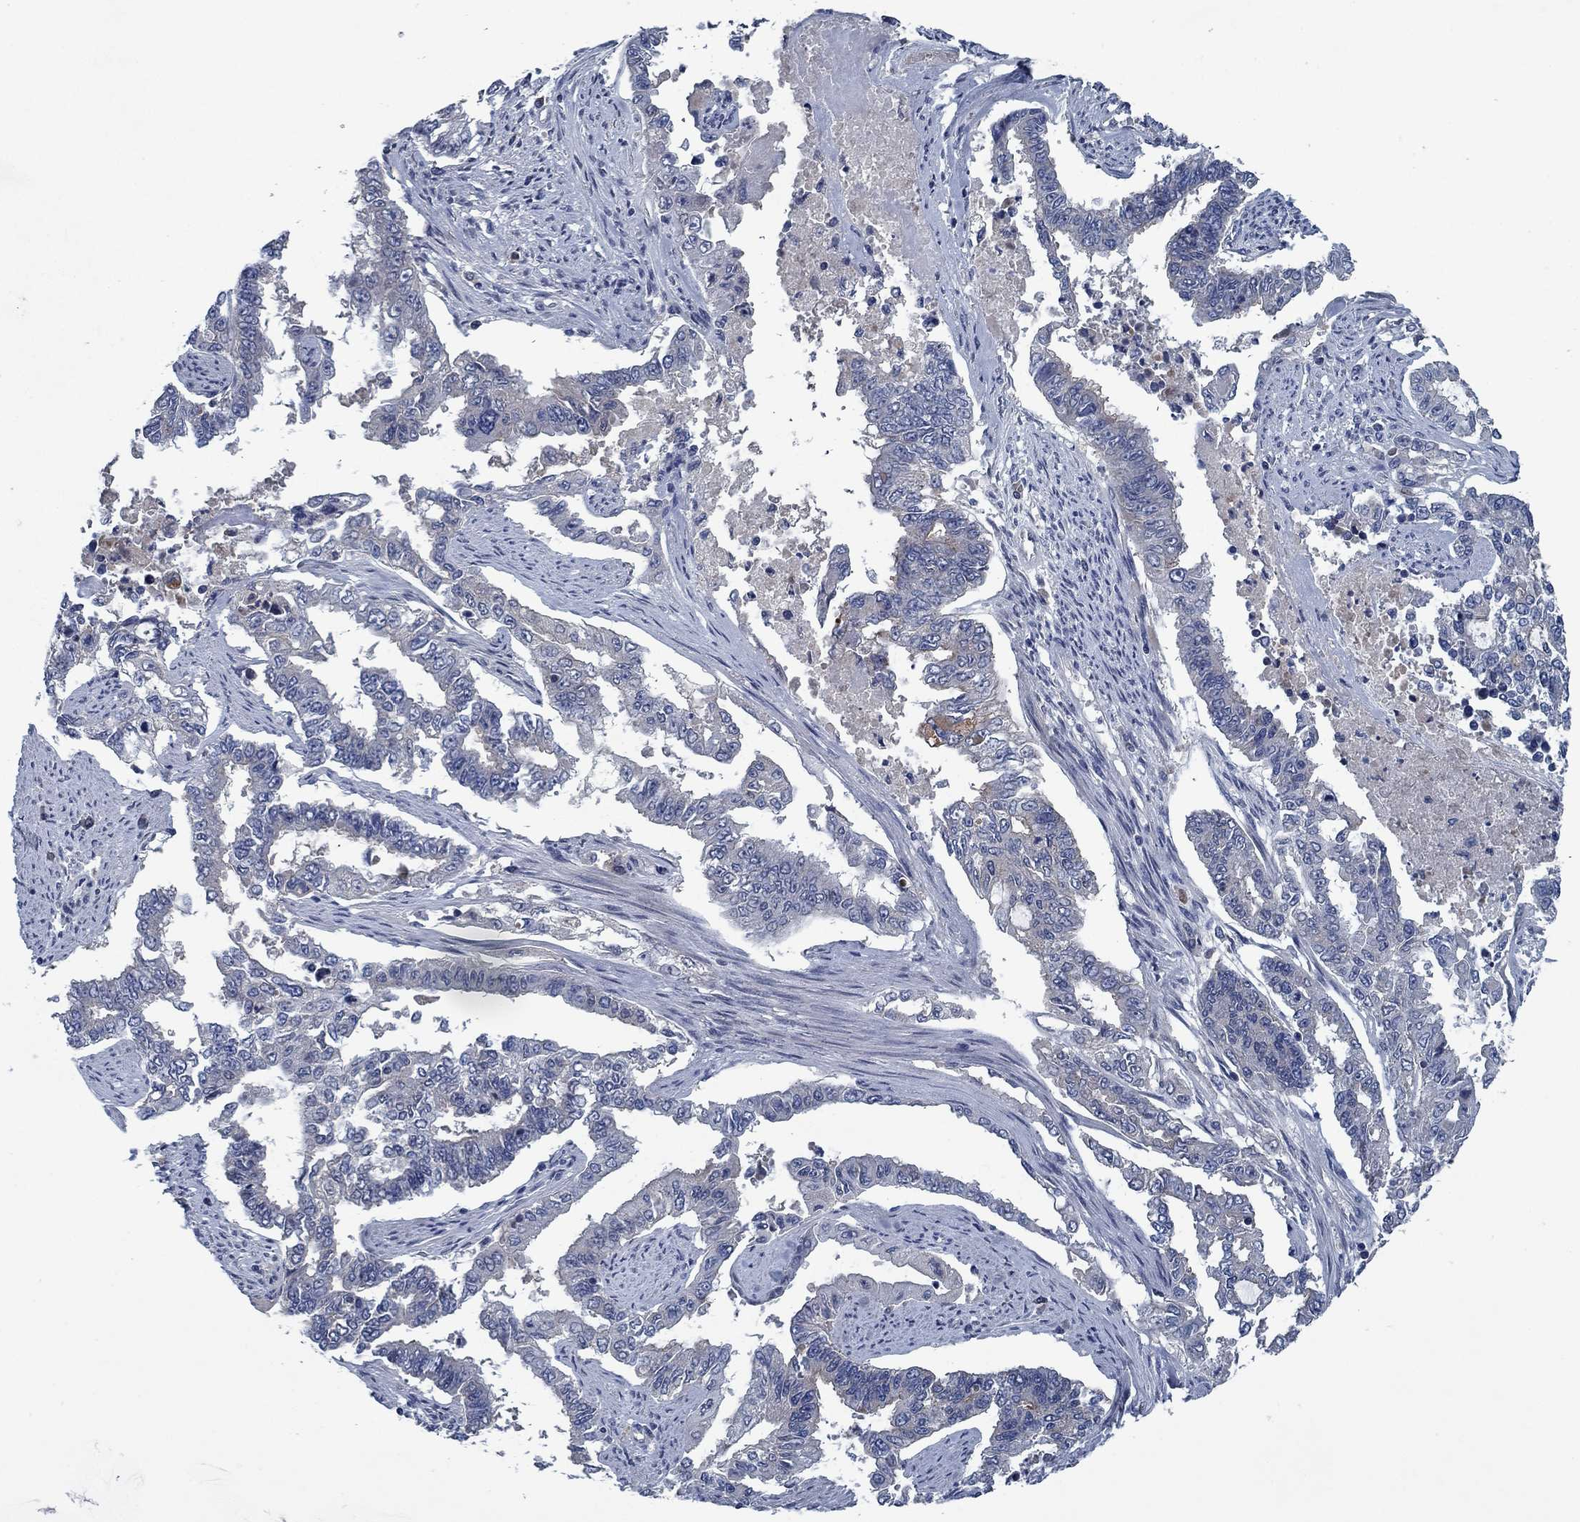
{"staining": {"intensity": "negative", "quantity": "none", "location": "none"}, "tissue": "endometrial cancer", "cell_type": "Tumor cells", "image_type": "cancer", "snomed": [{"axis": "morphology", "description": "Adenocarcinoma, NOS"}, {"axis": "topography", "description": "Uterus"}], "caption": "Tumor cells show no significant positivity in endometrial adenocarcinoma.", "gene": "PNMA8A", "patient": {"sex": "female", "age": 59}}